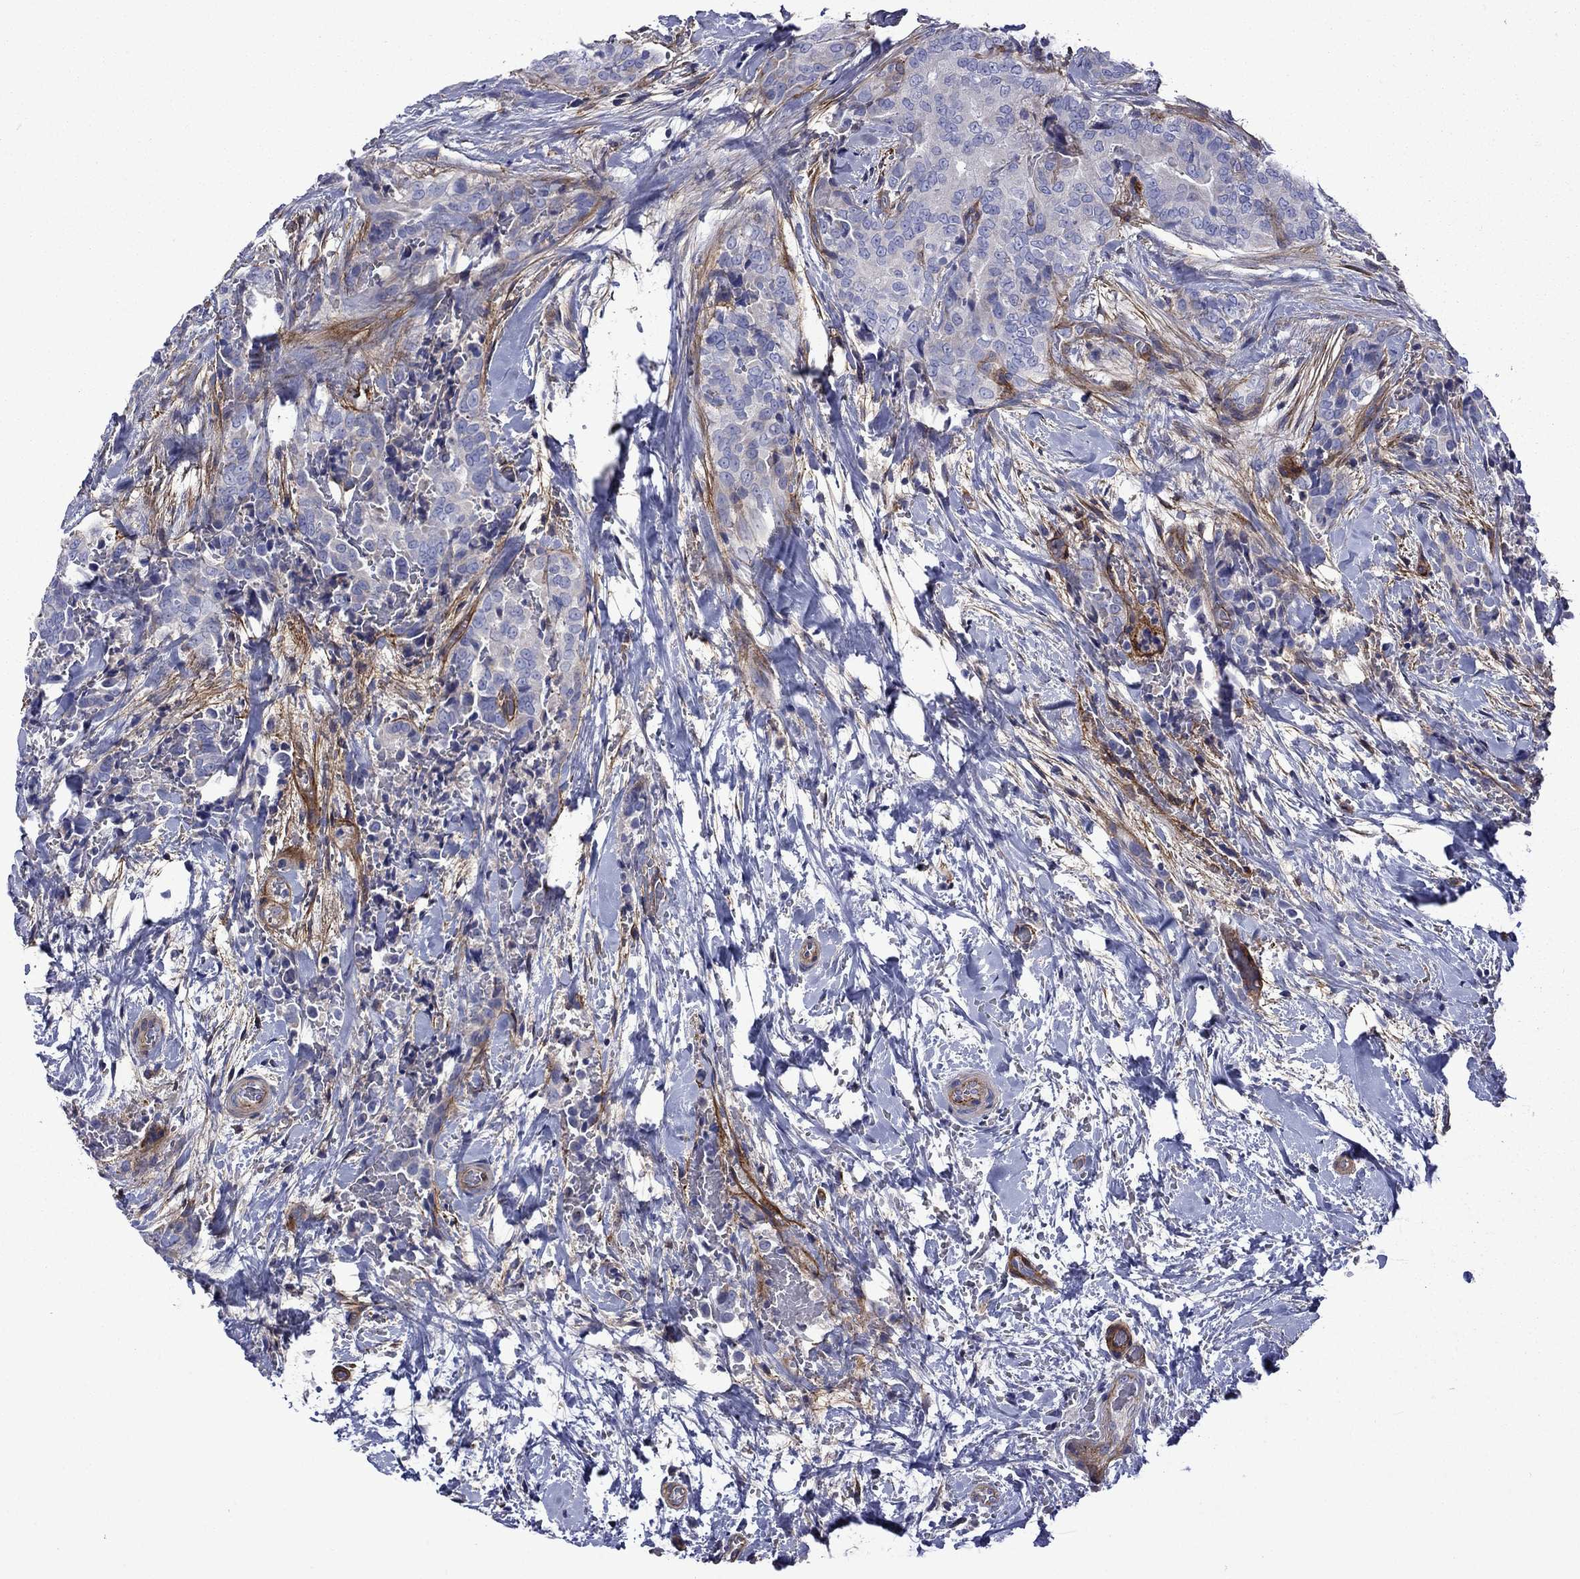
{"staining": {"intensity": "negative", "quantity": "none", "location": "none"}, "tissue": "thyroid cancer", "cell_type": "Tumor cells", "image_type": "cancer", "snomed": [{"axis": "morphology", "description": "Papillary adenocarcinoma, NOS"}, {"axis": "topography", "description": "Thyroid gland"}], "caption": "Tumor cells show no significant protein expression in thyroid papillary adenocarcinoma.", "gene": "HSPG2", "patient": {"sex": "male", "age": 61}}